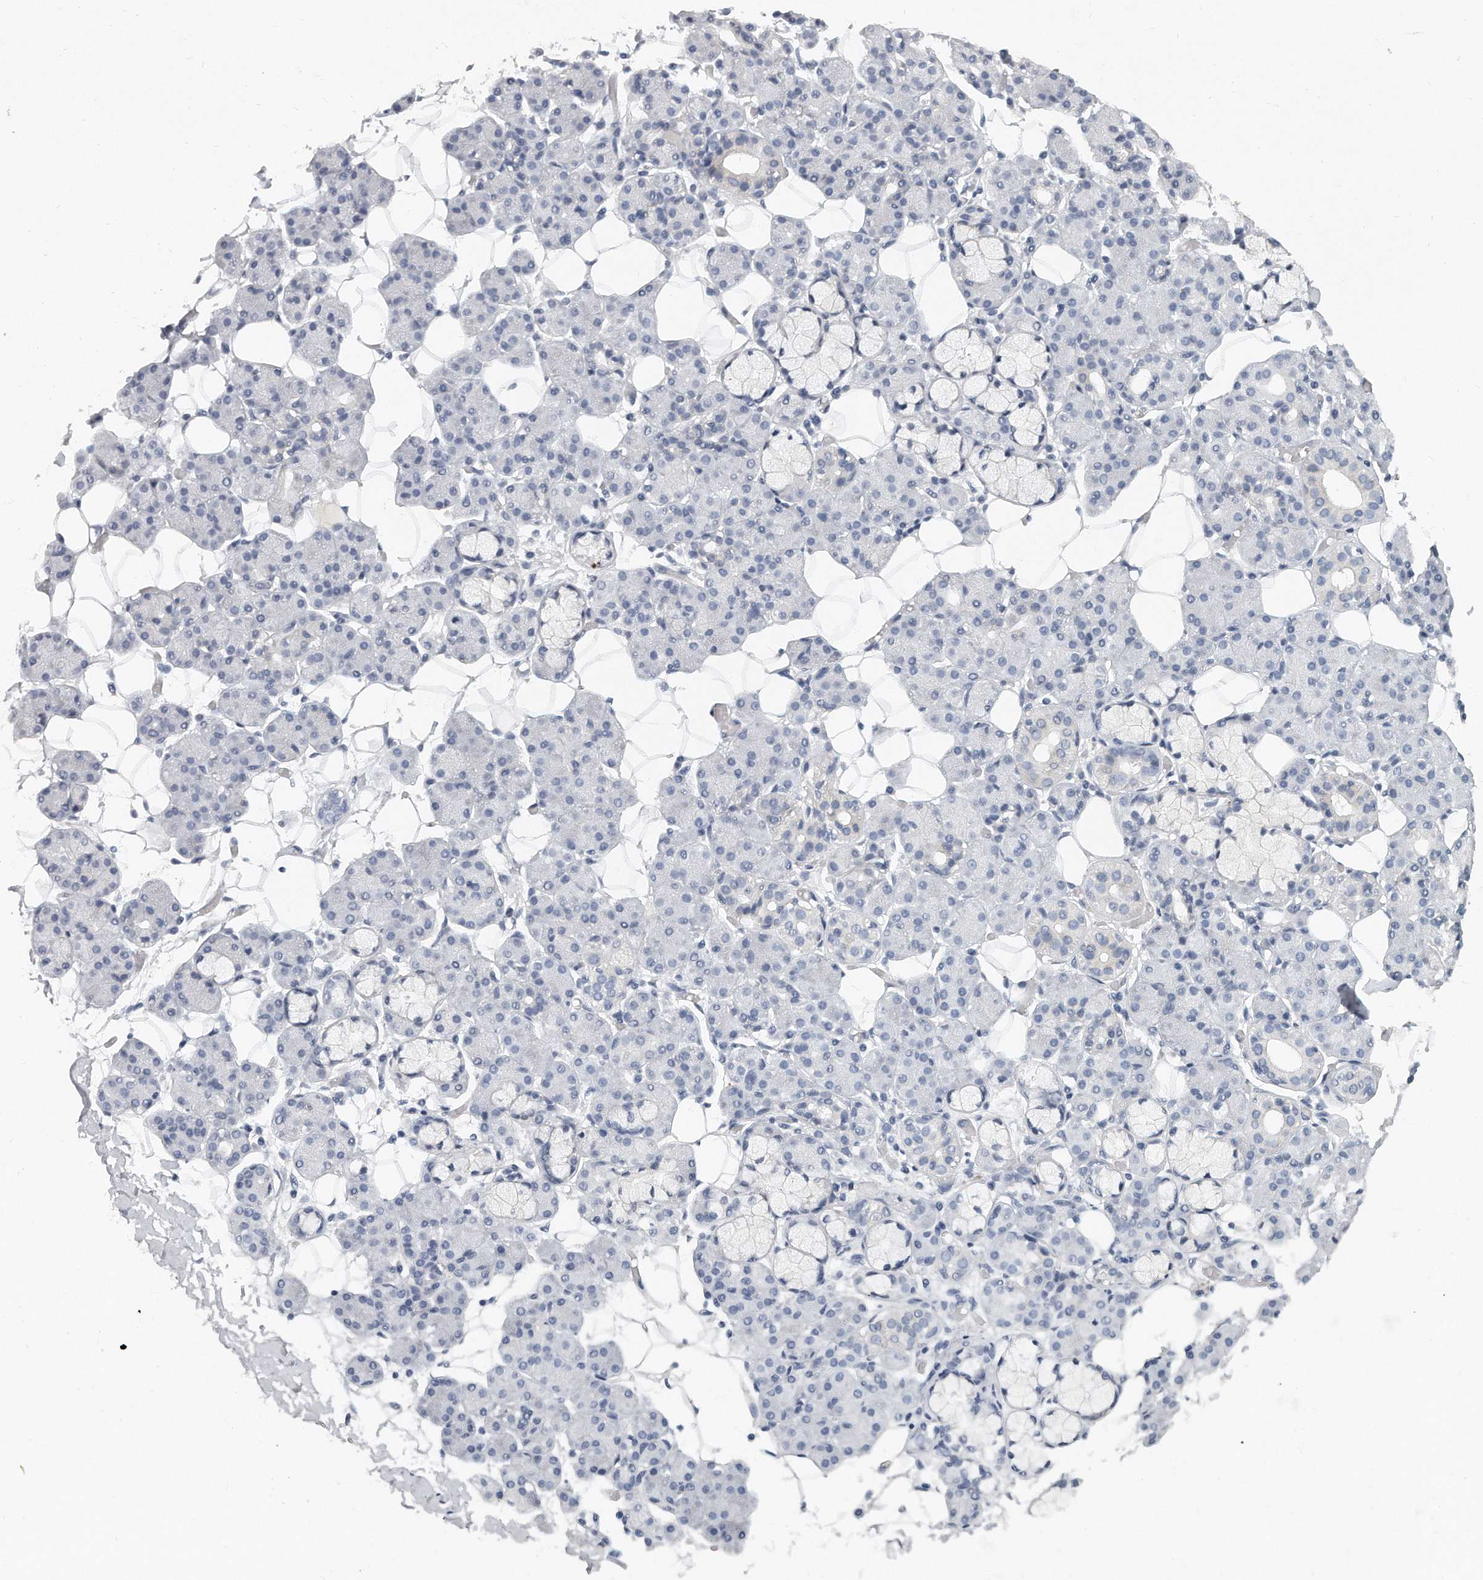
{"staining": {"intensity": "negative", "quantity": "none", "location": "none"}, "tissue": "salivary gland", "cell_type": "Glandular cells", "image_type": "normal", "snomed": [{"axis": "morphology", "description": "Normal tissue, NOS"}, {"axis": "topography", "description": "Salivary gland"}], "caption": "This is an immunohistochemistry micrograph of benign human salivary gland. There is no staining in glandular cells.", "gene": "PLEKHA6", "patient": {"sex": "male", "age": 63}}